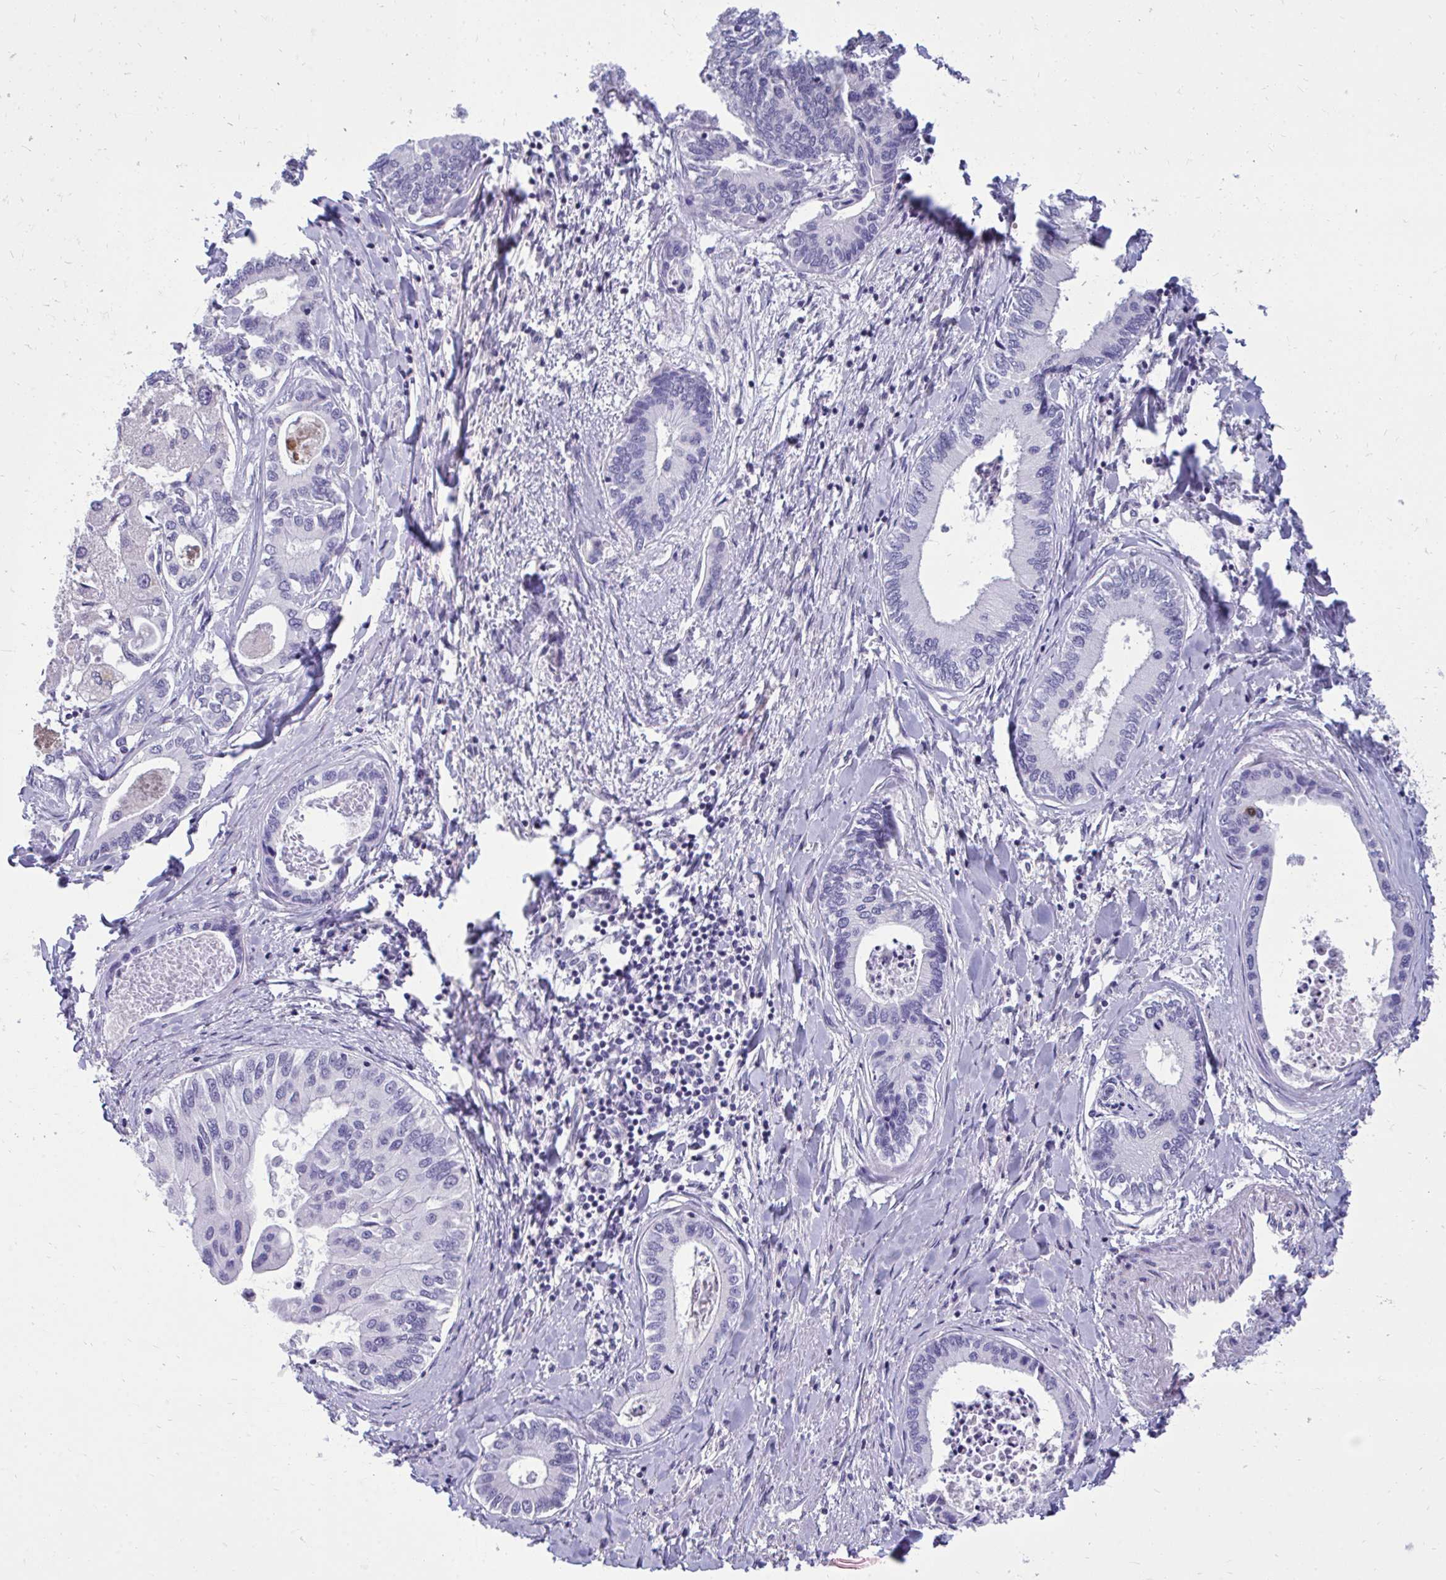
{"staining": {"intensity": "negative", "quantity": "none", "location": "none"}, "tissue": "liver cancer", "cell_type": "Tumor cells", "image_type": "cancer", "snomed": [{"axis": "morphology", "description": "Cholangiocarcinoma"}, {"axis": "topography", "description": "Liver"}], "caption": "IHC image of liver cancer stained for a protein (brown), which displays no positivity in tumor cells.", "gene": "FABP3", "patient": {"sex": "male", "age": 66}}